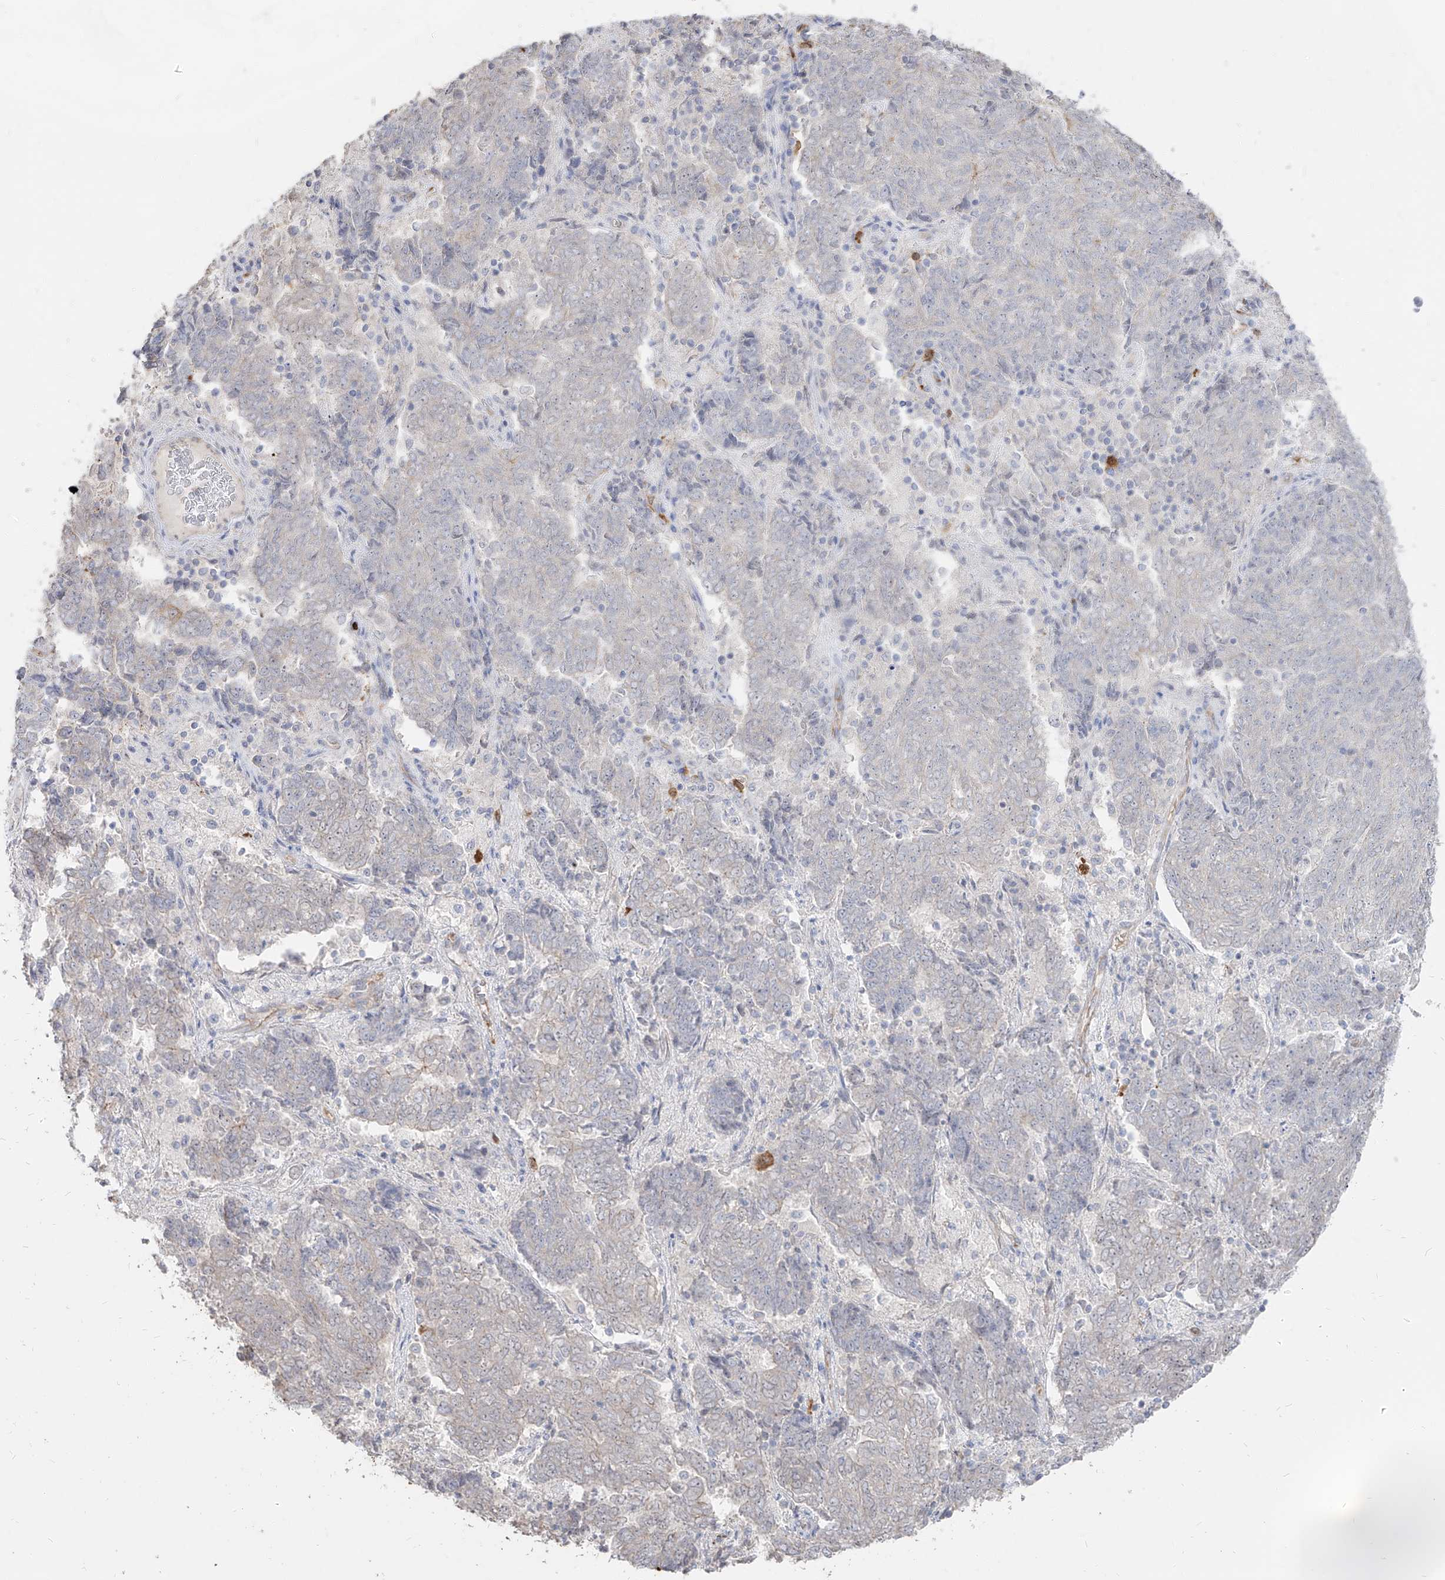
{"staining": {"intensity": "negative", "quantity": "none", "location": "none"}, "tissue": "endometrial cancer", "cell_type": "Tumor cells", "image_type": "cancer", "snomed": [{"axis": "morphology", "description": "Adenocarcinoma, NOS"}, {"axis": "topography", "description": "Endometrium"}], "caption": "Protein analysis of endometrial cancer (adenocarcinoma) demonstrates no significant expression in tumor cells.", "gene": "ZNF227", "patient": {"sex": "female", "age": 80}}